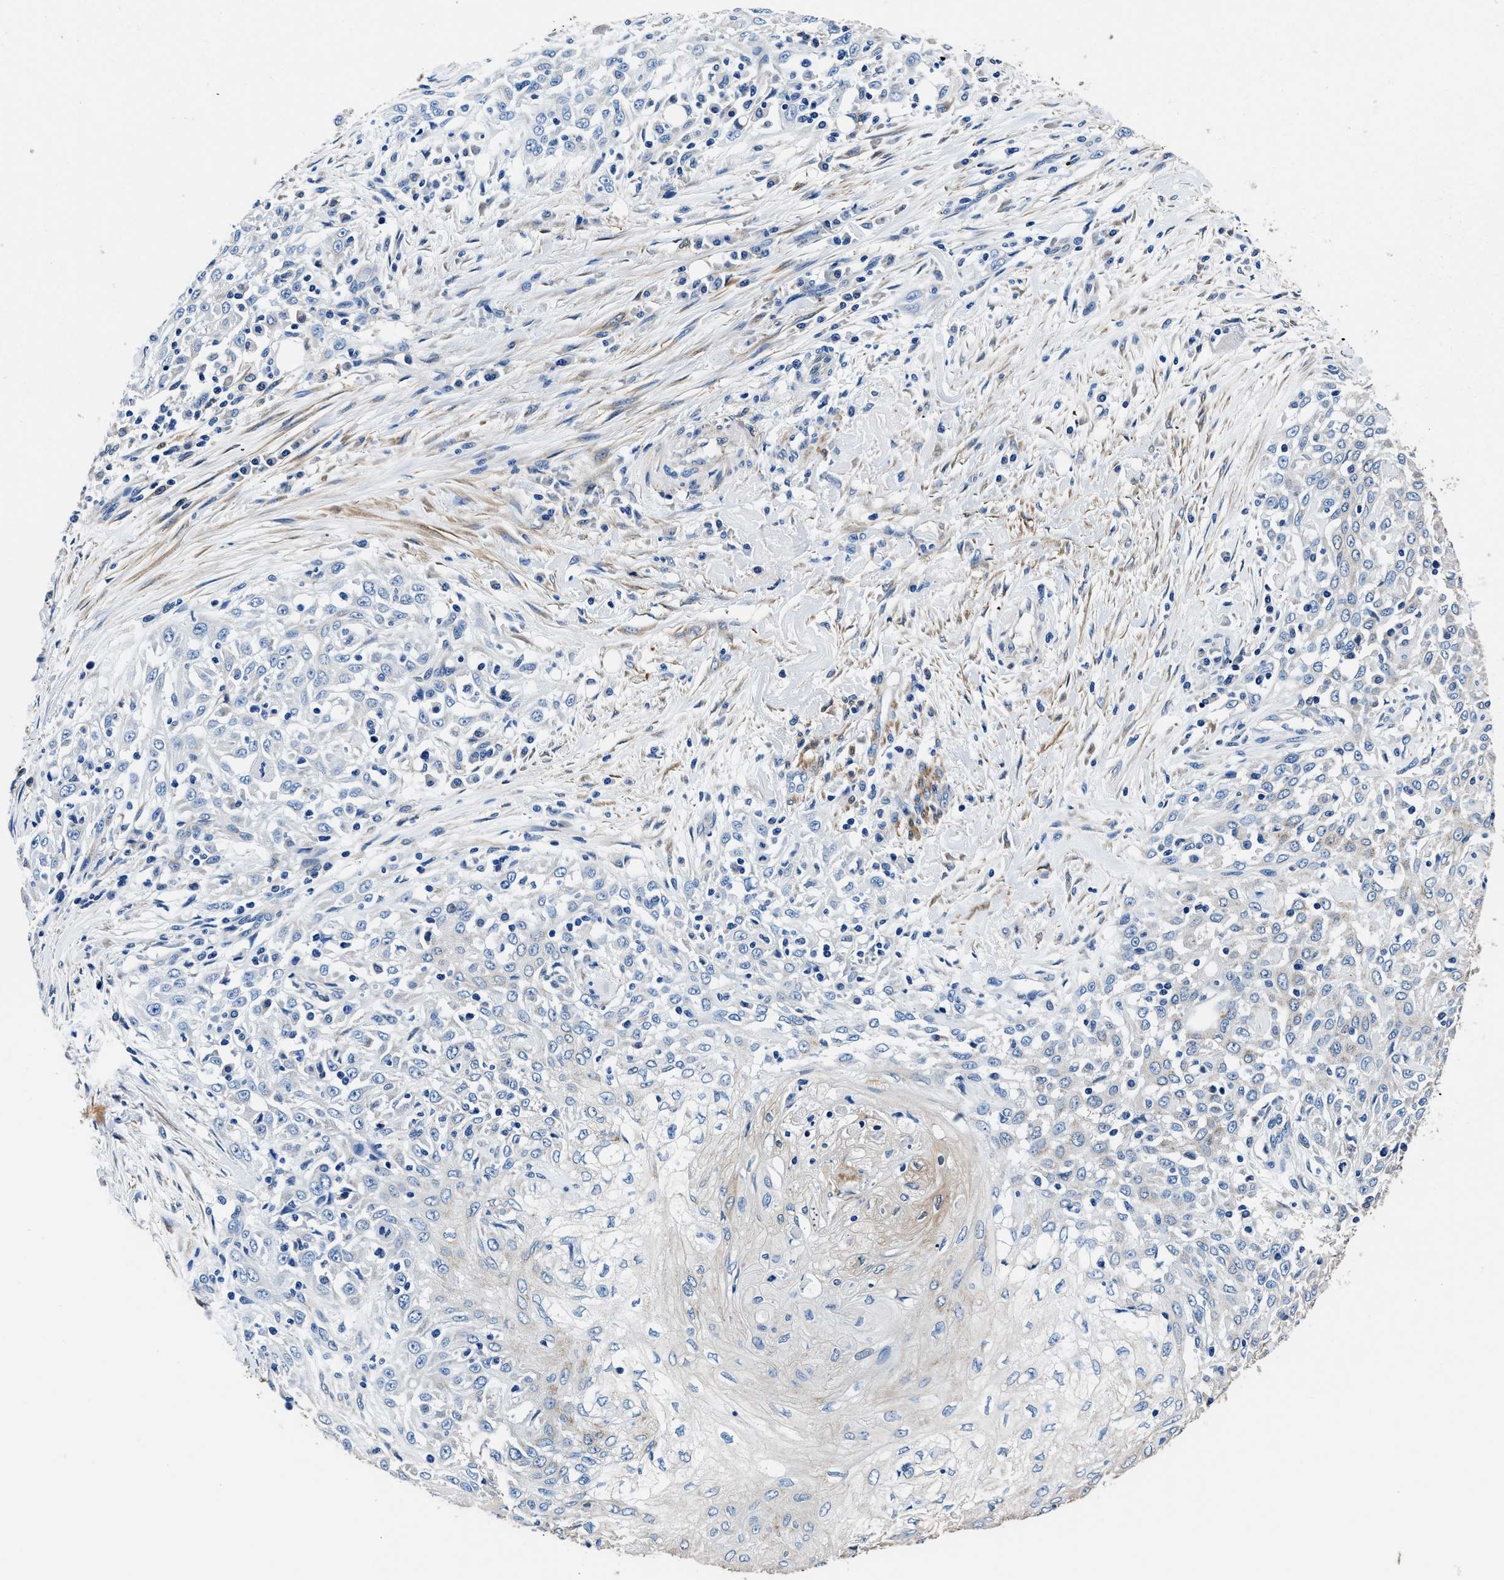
{"staining": {"intensity": "negative", "quantity": "none", "location": "none"}, "tissue": "skin cancer", "cell_type": "Tumor cells", "image_type": "cancer", "snomed": [{"axis": "morphology", "description": "Squamous cell carcinoma, NOS"}, {"axis": "morphology", "description": "Squamous cell carcinoma, metastatic, NOS"}, {"axis": "topography", "description": "Skin"}, {"axis": "topography", "description": "Lymph node"}], "caption": "Skin cancer was stained to show a protein in brown. There is no significant staining in tumor cells. The staining is performed using DAB (3,3'-diaminobenzidine) brown chromogen with nuclei counter-stained in using hematoxylin.", "gene": "NEU1", "patient": {"sex": "male", "age": 75}}